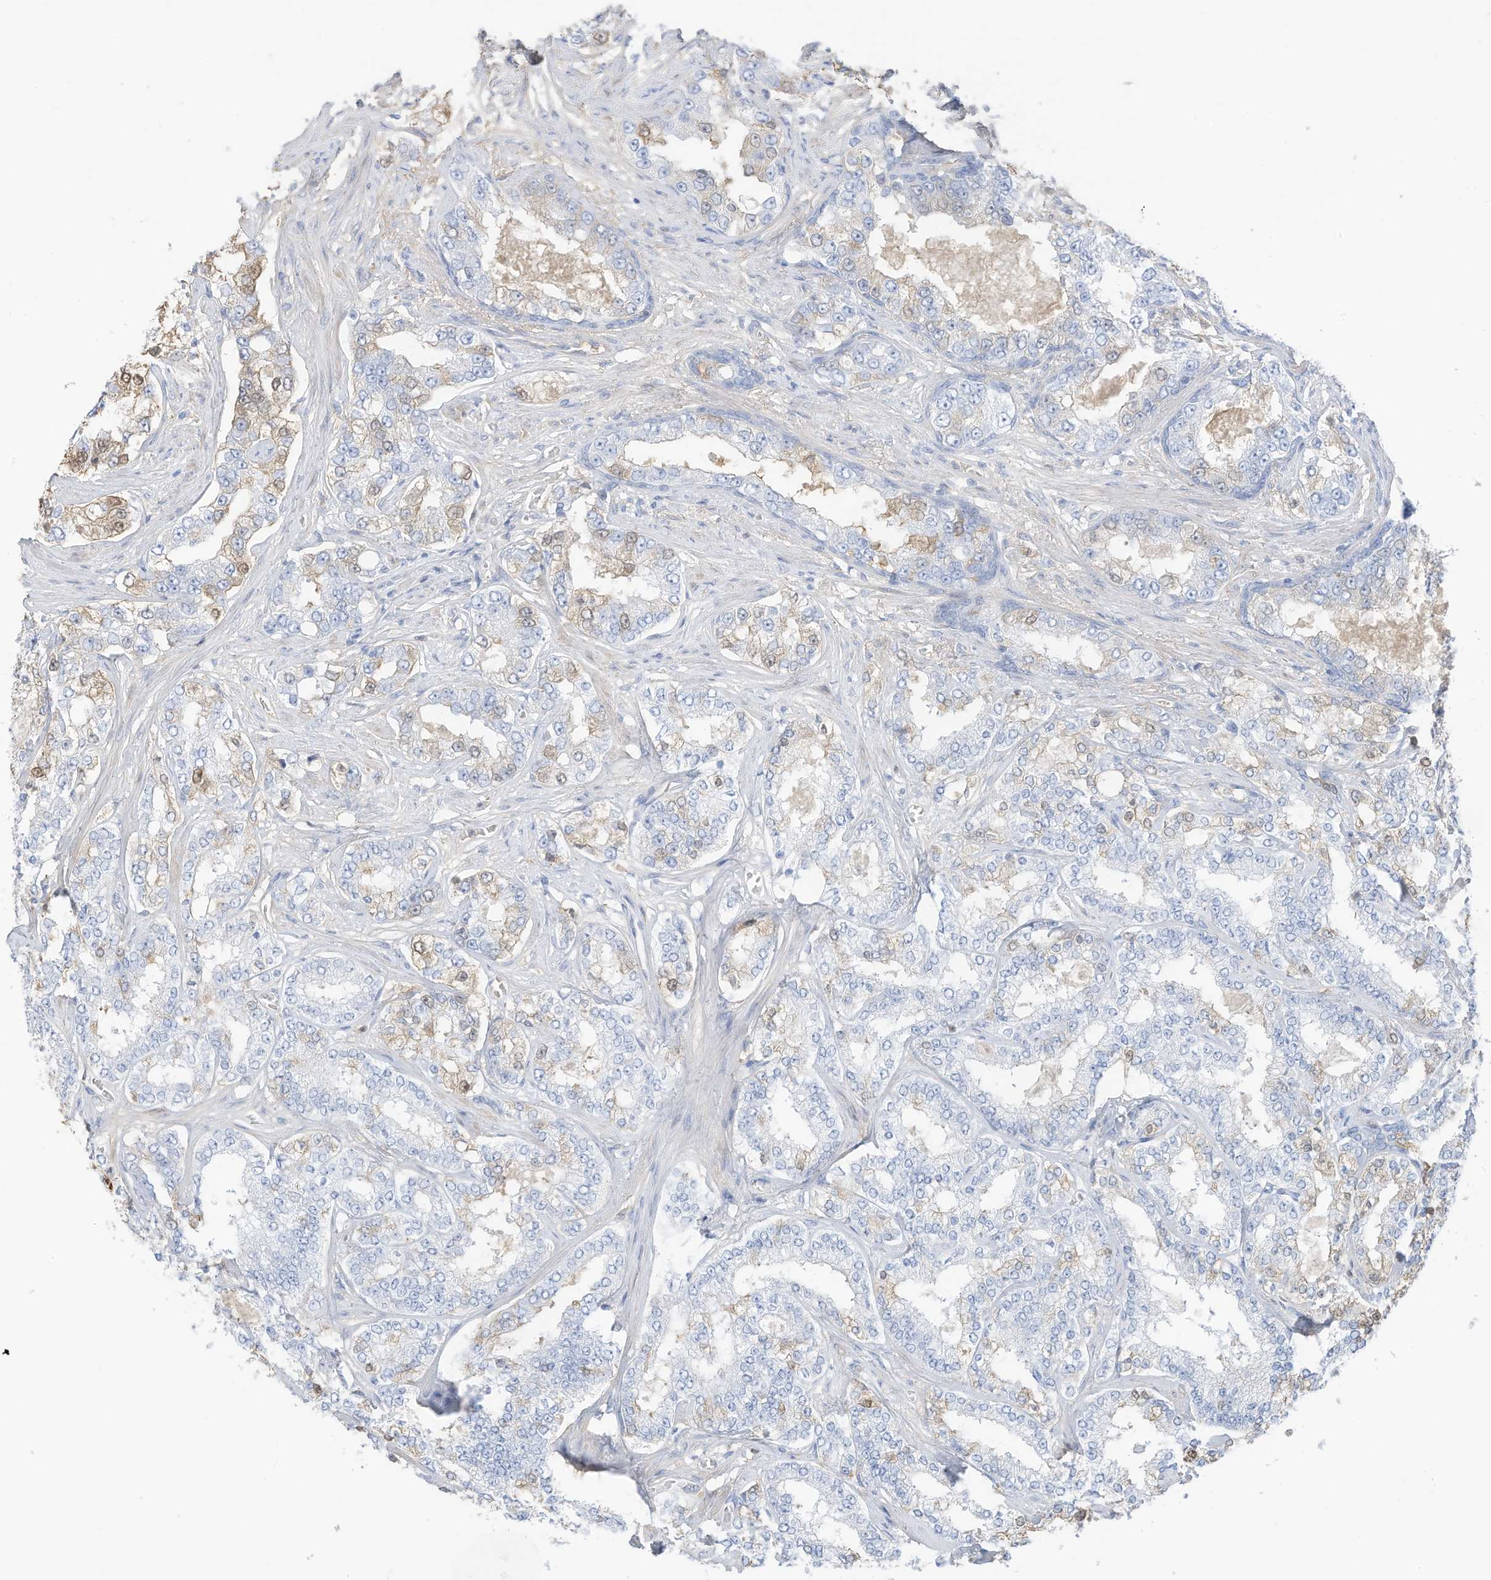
{"staining": {"intensity": "weak", "quantity": "<25%", "location": "cytoplasmic/membranous,nuclear"}, "tissue": "prostate cancer", "cell_type": "Tumor cells", "image_type": "cancer", "snomed": [{"axis": "morphology", "description": "Normal tissue, NOS"}, {"axis": "morphology", "description": "Adenocarcinoma, High grade"}, {"axis": "topography", "description": "Prostate"}], "caption": "Immunohistochemistry histopathology image of high-grade adenocarcinoma (prostate) stained for a protein (brown), which reveals no expression in tumor cells. The staining is performed using DAB (3,3'-diaminobenzidine) brown chromogen with nuclei counter-stained in using hematoxylin.", "gene": "HSD17B13", "patient": {"sex": "male", "age": 83}}